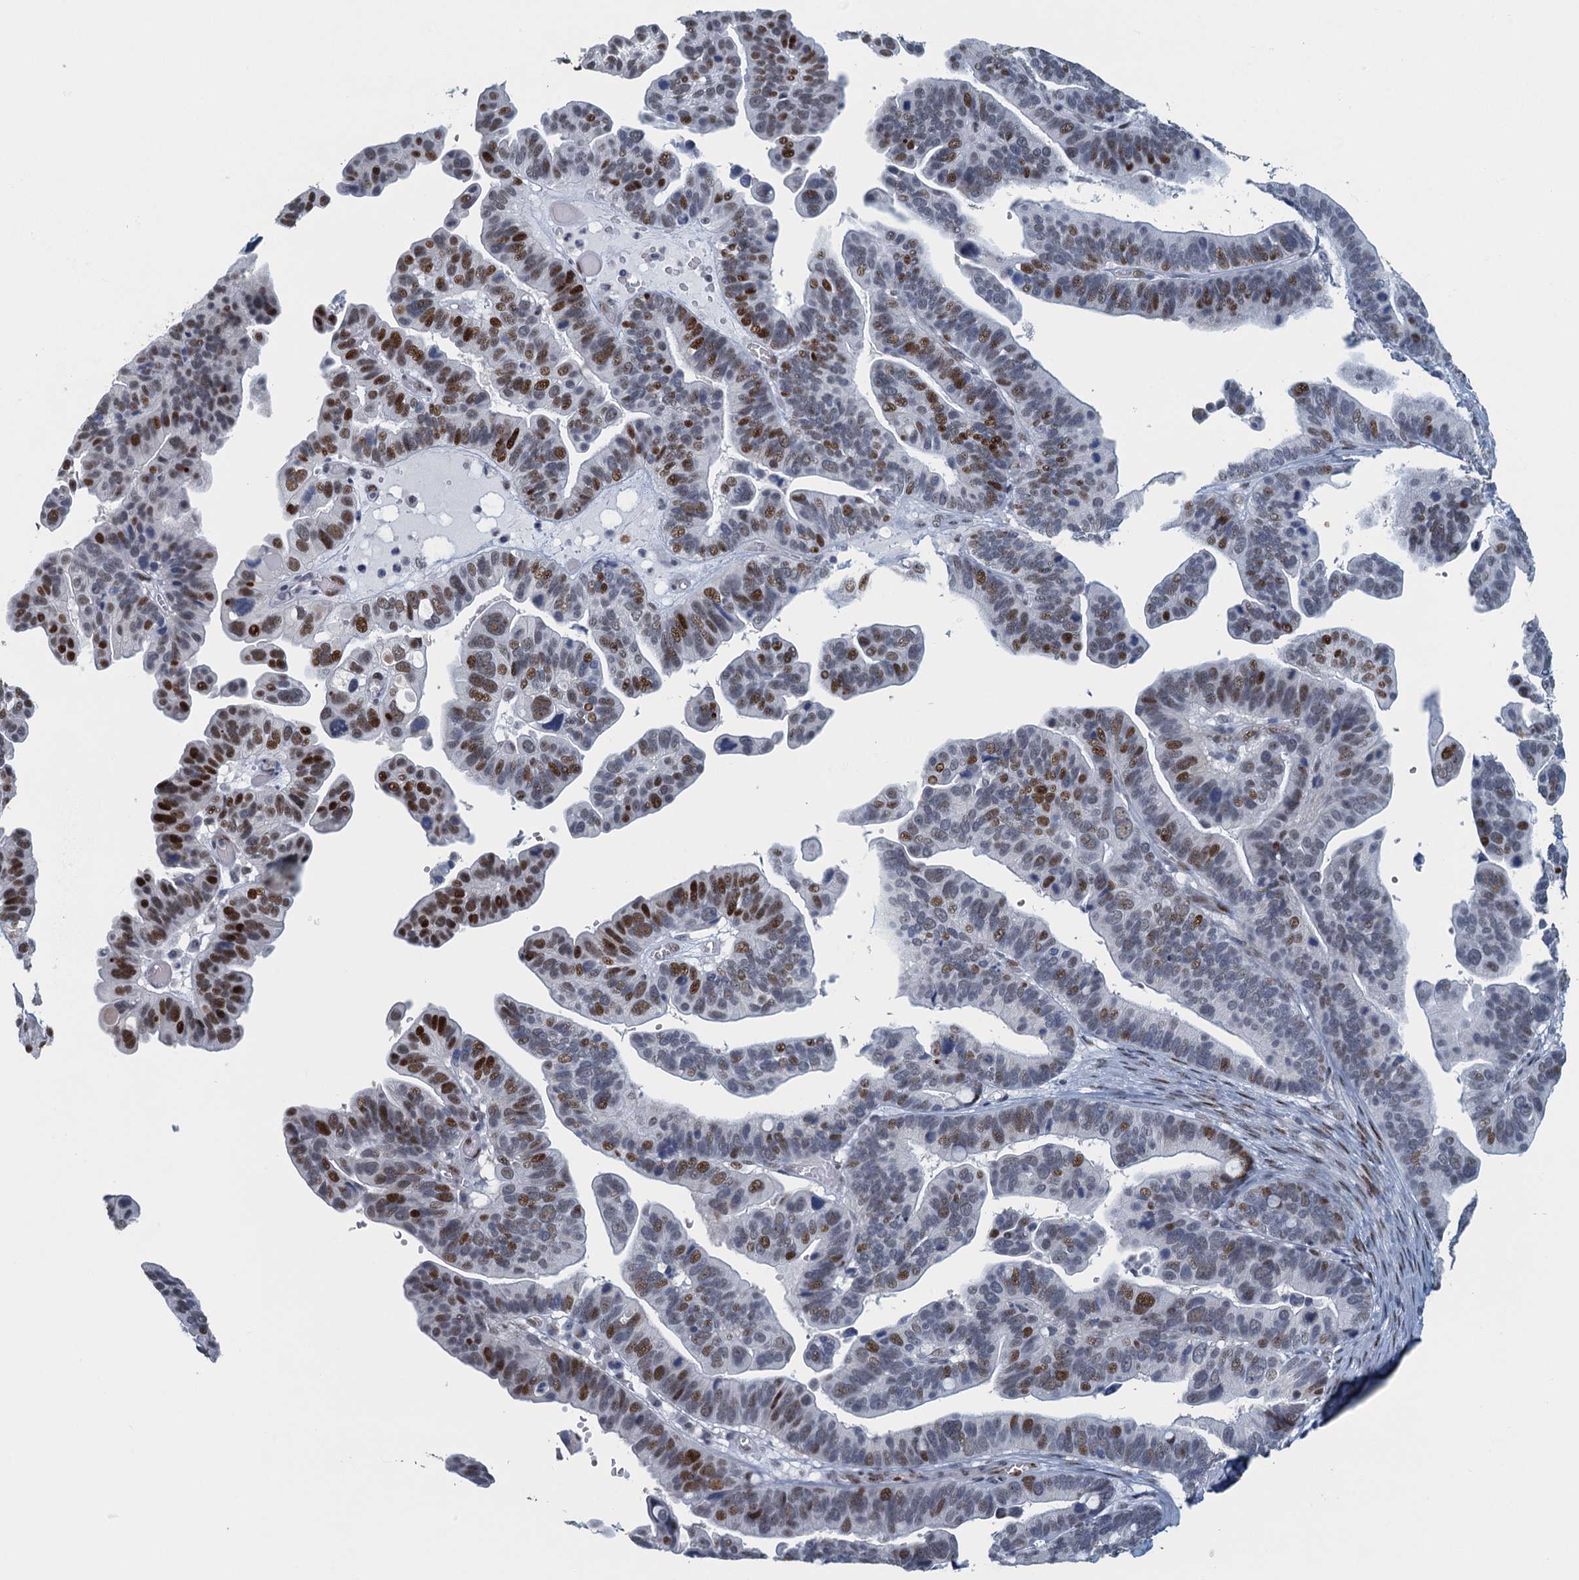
{"staining": {"intensity": "strong", "quantity": "25%-75%", "location": "nuclear"}, "tissue": "ovarian cancer", "cell_type": "Tumor cells", "image_type": "cancer", "snomed": [{"axis": "morphology", "description": "Cystadenocarcinoma, serous, NOS"}, {"axis": "topography", "description": "Ovary"}], "caption": "This histopathology image reveals ovarian cancer (serous cystadenocarcinoma) stained with immunohistochemistry (IHC) to label a protein in brown. The nuclear of tumor cells show strong positivity for the protein. Nuclei are counter-stained blue.", "gene": "TTLL9", "patient": {"sex": "female", "age": 56}}